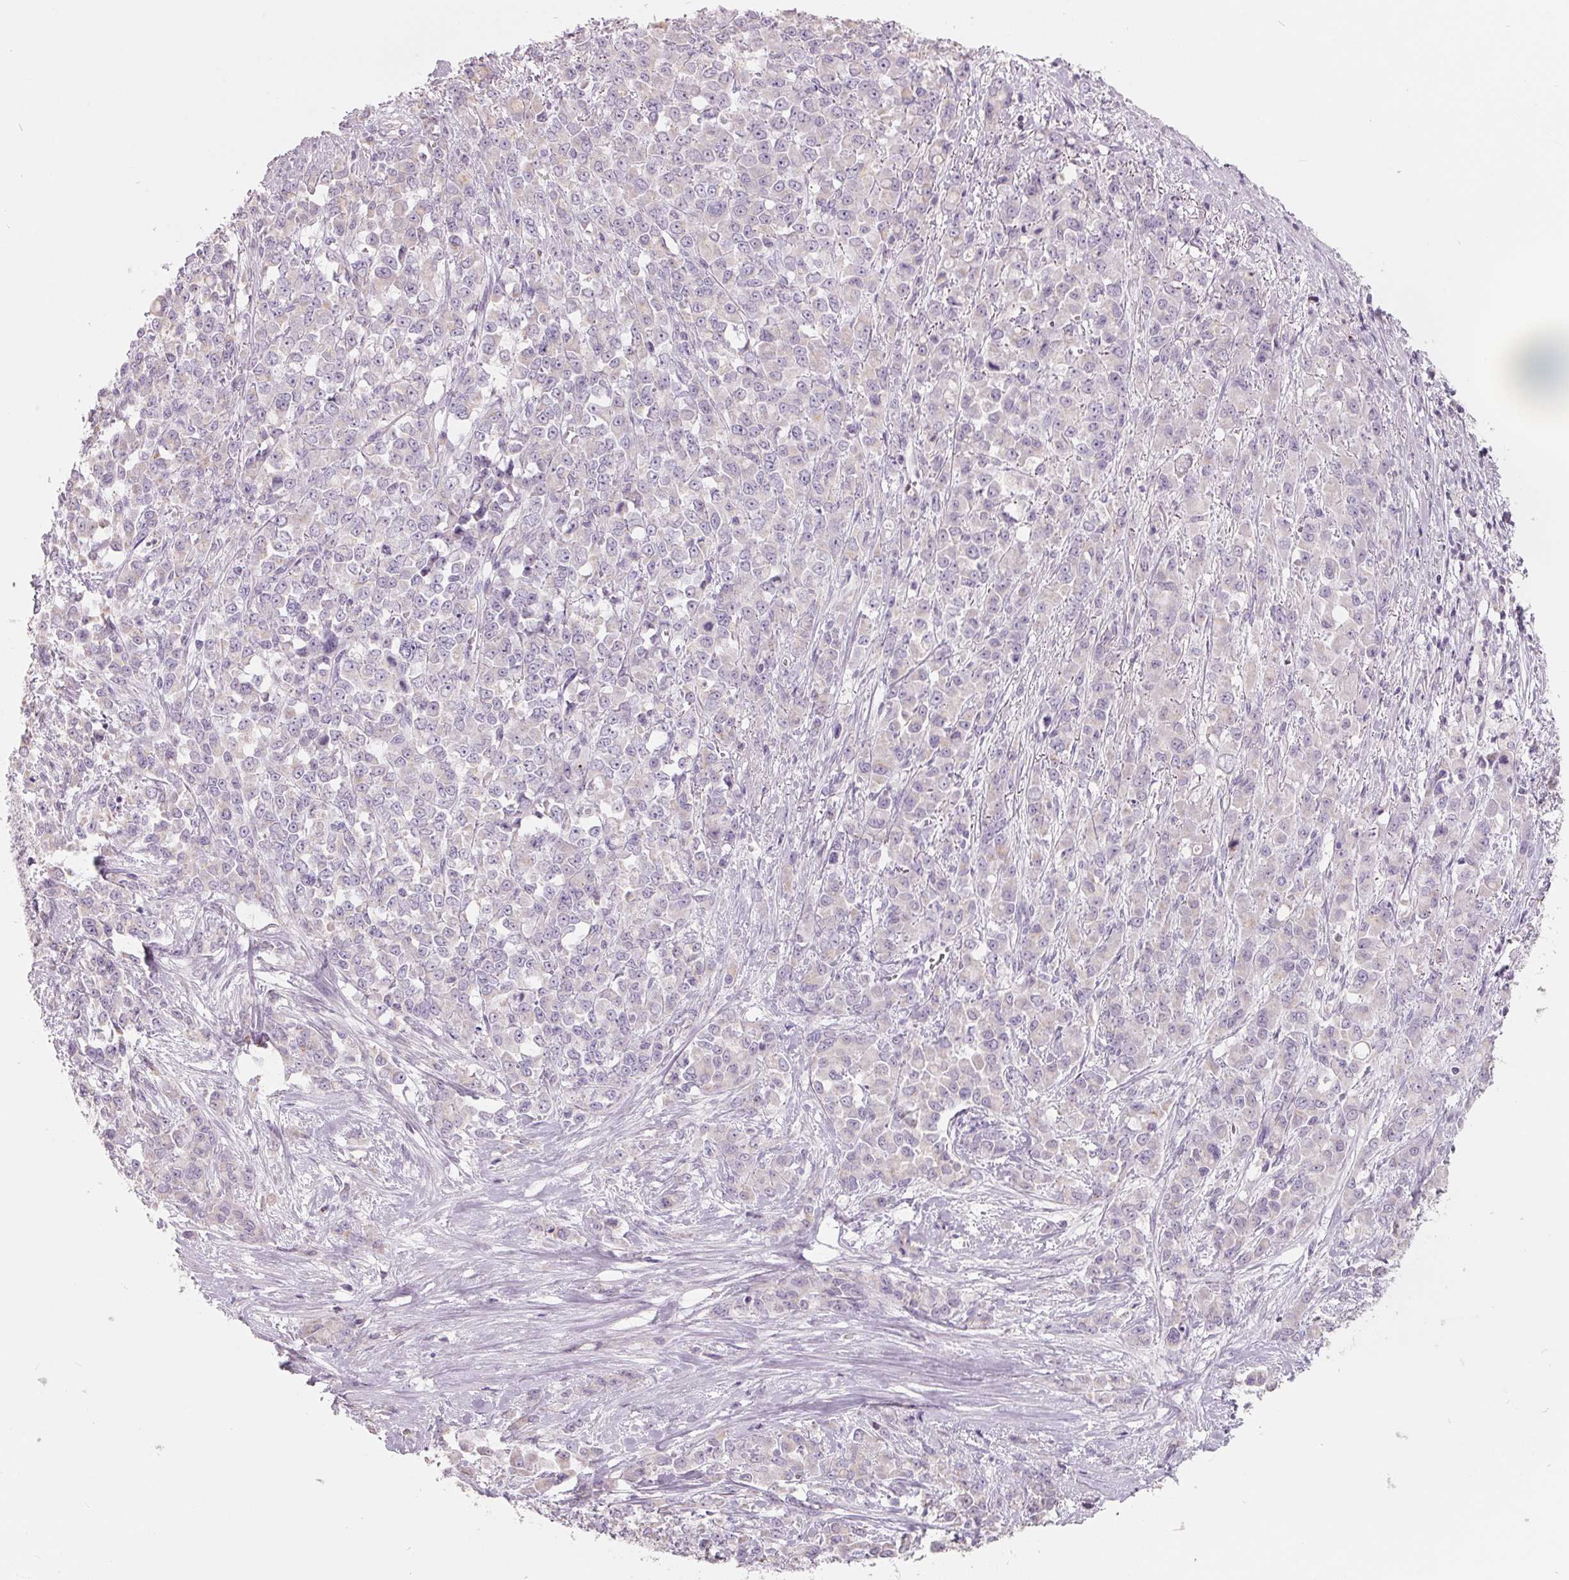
{"staining": {"intensity": "negative", "quantity": "none", "location": "none"}, "tissue": "stomach cancer", "cell_type": "Tumor cells", "image_type": "cancer", "snomed": [{"axis": "morphology", "description": "Adenocarcinoma, NOS"}, {"axis": "topography", "description": "Stomach"}], "caption": "Tumor cells show no significant protein staining in stomach cancer (adenocarcinoma).", "gene": "FTCD", "patient": {"sex": "female", "age": 76}}